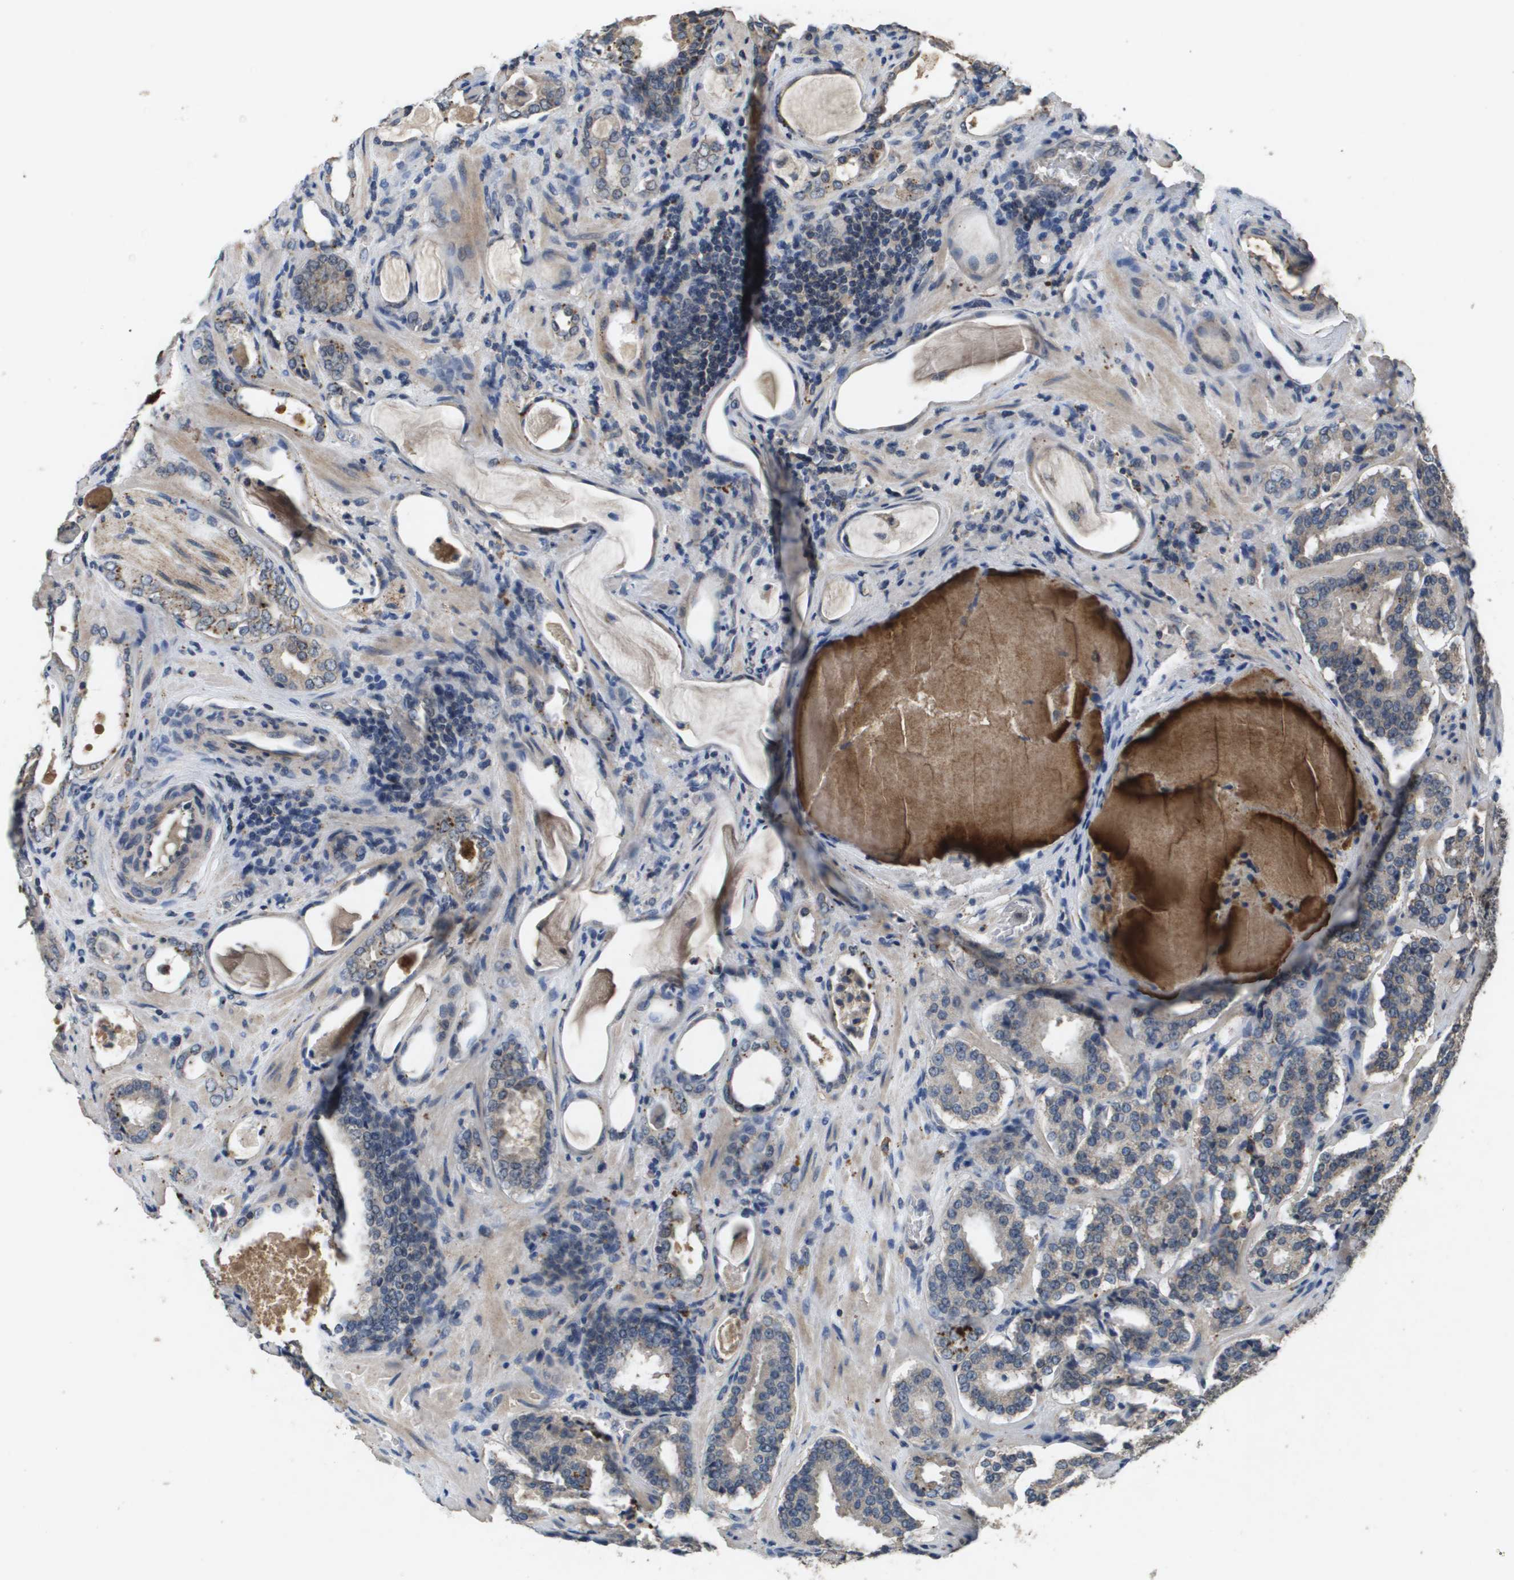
{"staining": {"intensity": "weak", "quantity": "25%-75%", "location": "cytoplasmic/membranous"}, "tissue": "prostate cancer", "cell_type": "Tumor cells", "image_type": "cancer", "snomed": [{"axis": "morphology", "description": "Adenocarcinoma, High grade"}, {"axis": "topography", "description": "Prostate"}], "caption": "Immunohistochemical staining of human prostate adenocarcinoma (high-grade) reveals weak cytoplasmic/membranous protein positivity in approximately 25%-75% of tumor cells.", "gene": "PROC", "patient": {"sex": "male", "age": 60}}